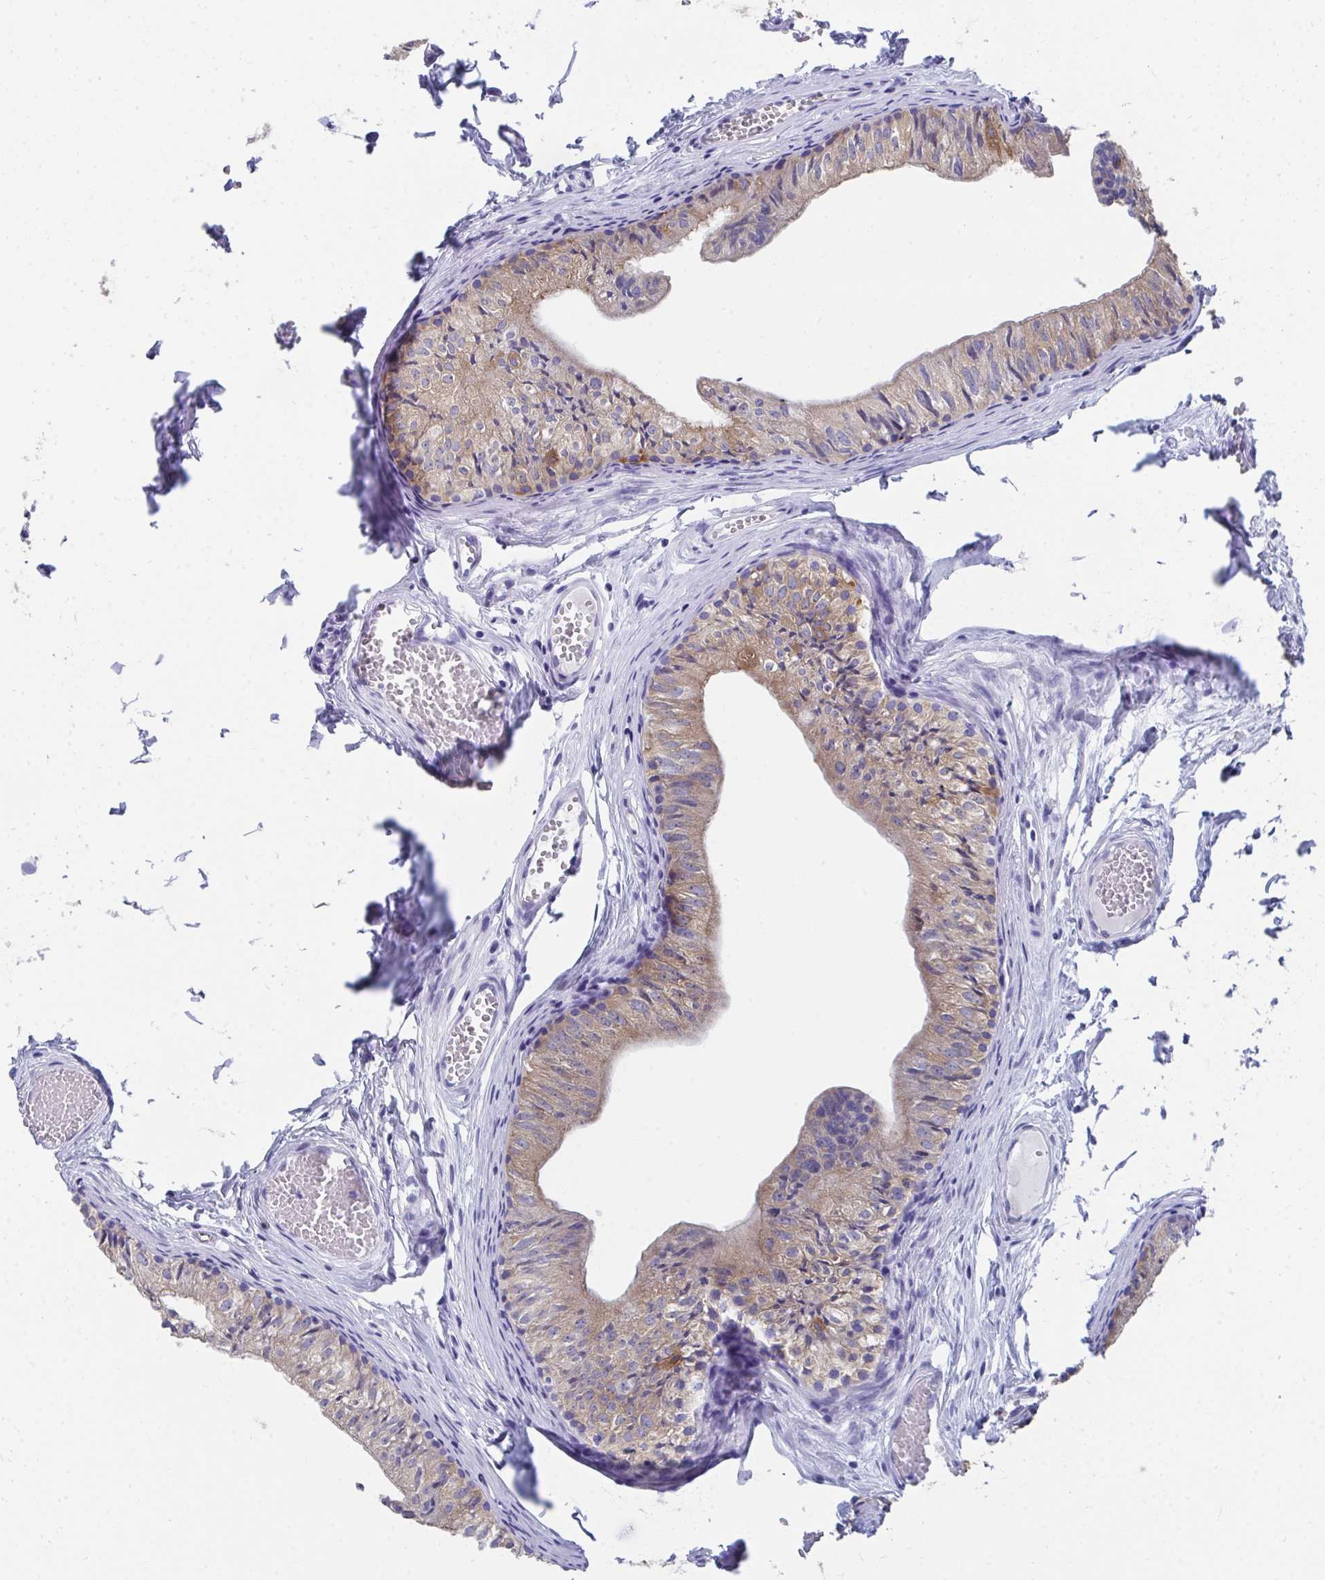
{"staining": {"intensity": "moderate", "quantity": ">75%", "location": "cytoplasmic/membranous"}, "tissue": "epididymis", "cell_type": "Glandular cells", "image_type": "normal", "snomed": [{"axis": "morphology", "description": "Normal tissue, NOS"}, {"axis": "topography", "description": "Epididymis"}], "caption": "Protein expression analysis of normal human epididymis reveals moderate cytoplasmic/membranous expression in about >75% of glandular cells.", "gene": "HGD", "patient": {"sex": "male", "age": 25}}